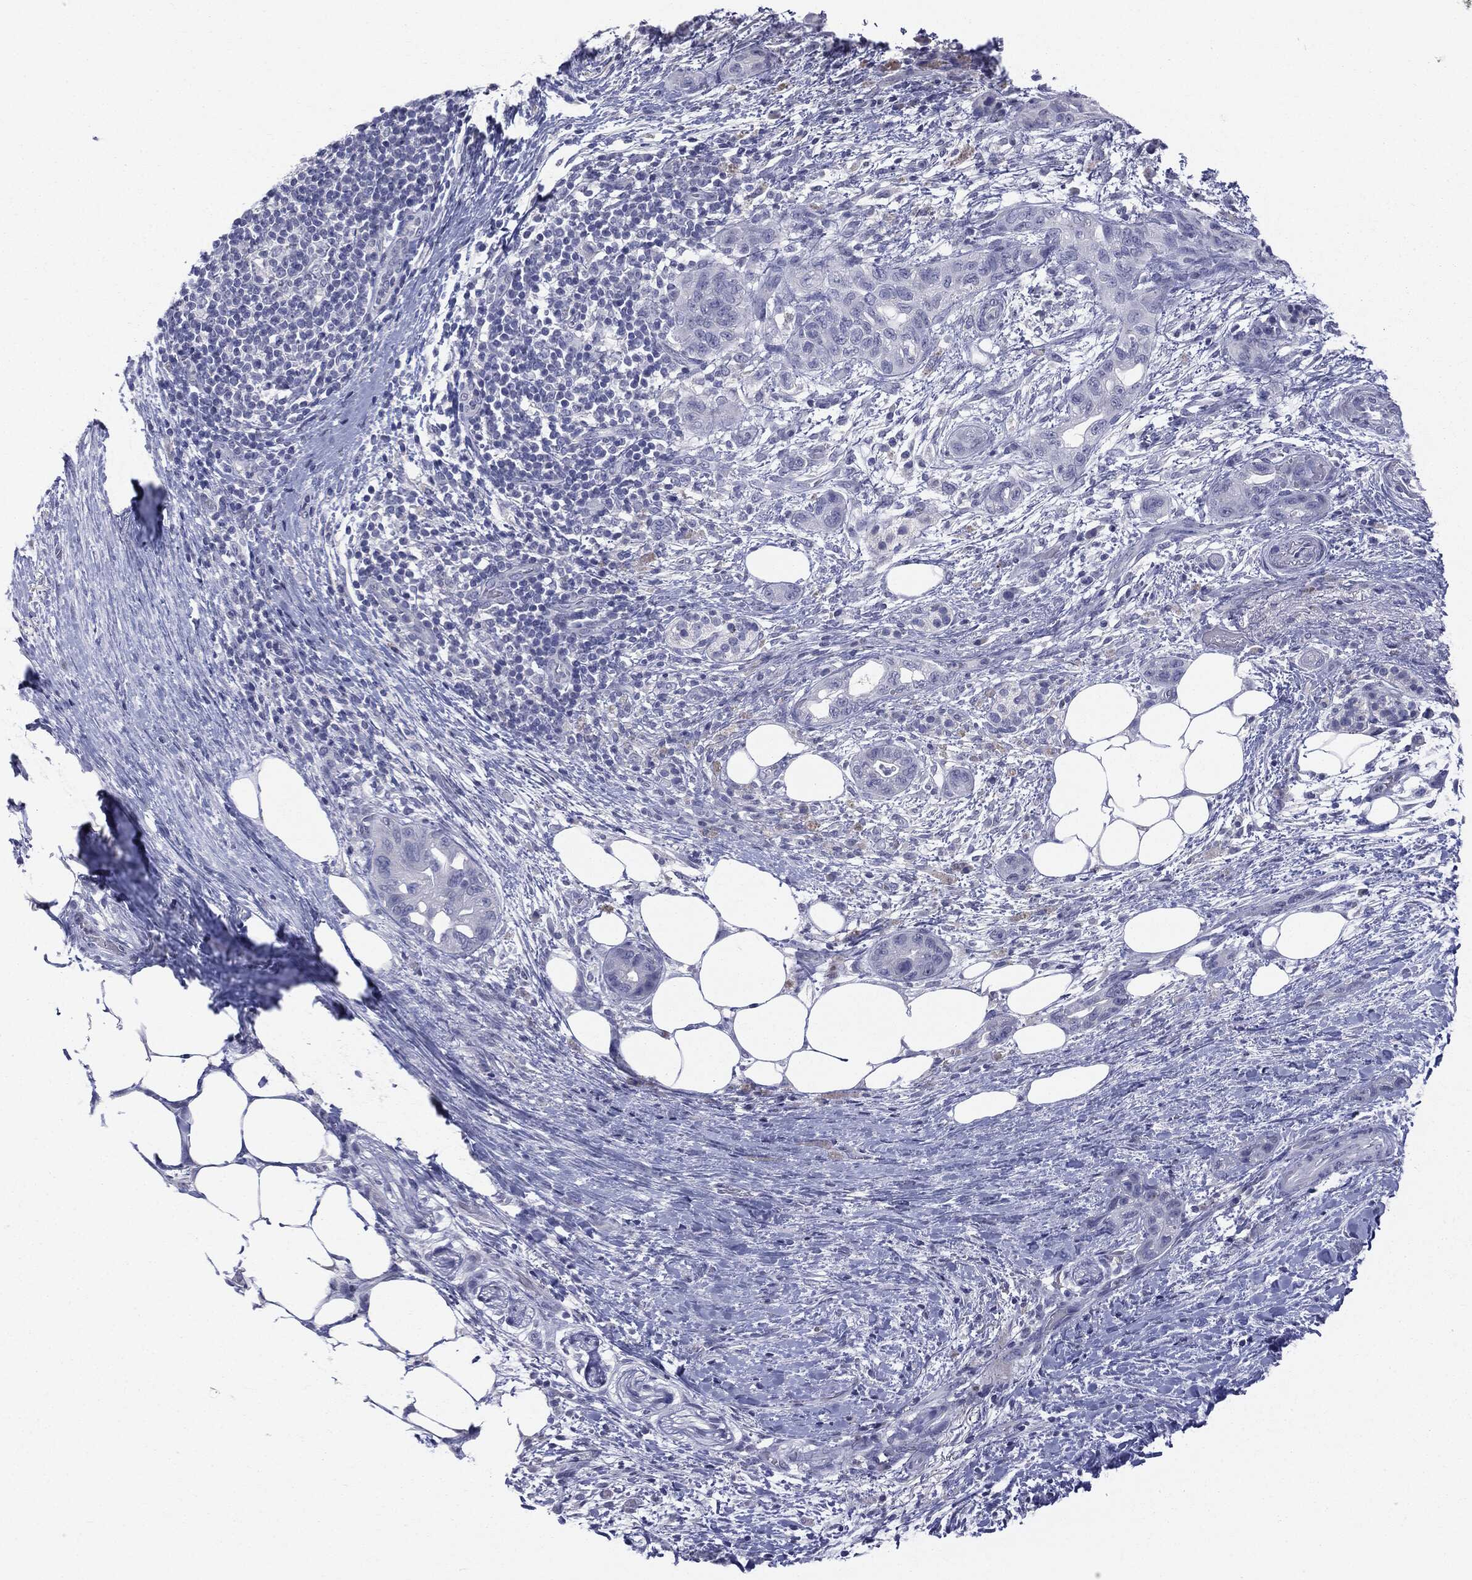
{"staining": {"intensity": "negative", "quantity": "none", "location": "none"}, "tissue": "pancreatic cancer", "cell_type": "Tumor cells", "image_type": "cancer", "snomed": [{"axis": "morphology", "description": "Adenocarcinoma, NOS"}, {"axis": "topography", "description": "Pancreas"}], "caption": "Histopathology image shows no protein staining in tumor cells of pancreatic cancer (adenocarcinoma) tissue.", "gene": "TSHB", "patient": {"sex": "female", "age": 72}}